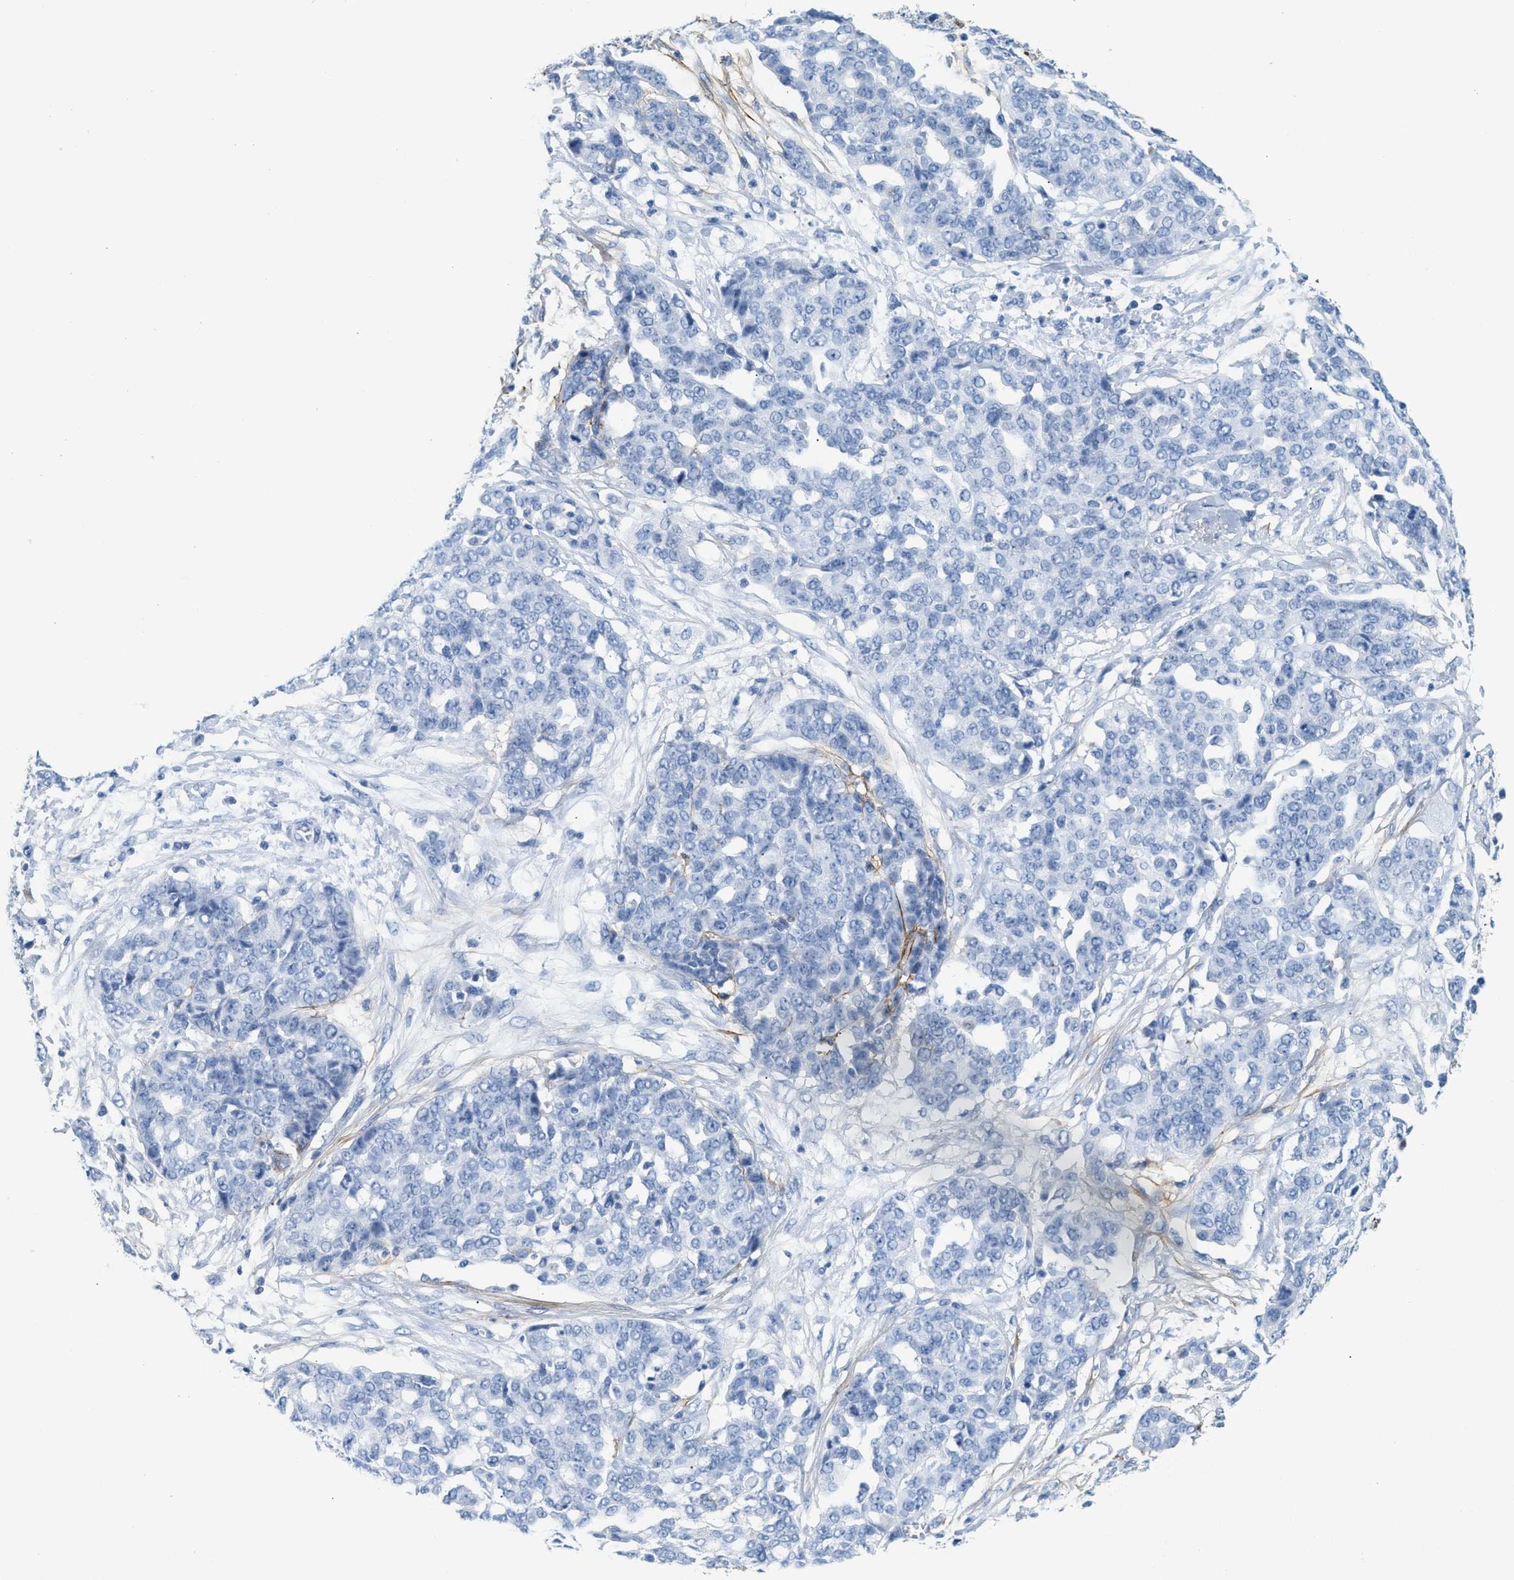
{"staining": {"intensity": "negative", "quantity": "none", "location": "none"}, "tissue": "ovarian cancer", "cell_type": "Tumor cells", "image_type": "cancer", "snomed": [{"axis": "morphology", "description": "Cystadenocarcinoma, serous, NOS"}, {"axis": "topography", "description": "Soft tissue"}, {"axis": "topography", "description": "Ovary"}], "caption": "Protein analysis of ovarian cancer (serous cystadenocarcinoma) exhibits no significant staining in tumor cells.", "gene": "TNR", "patient": {"sex": "female", "age": 57}}